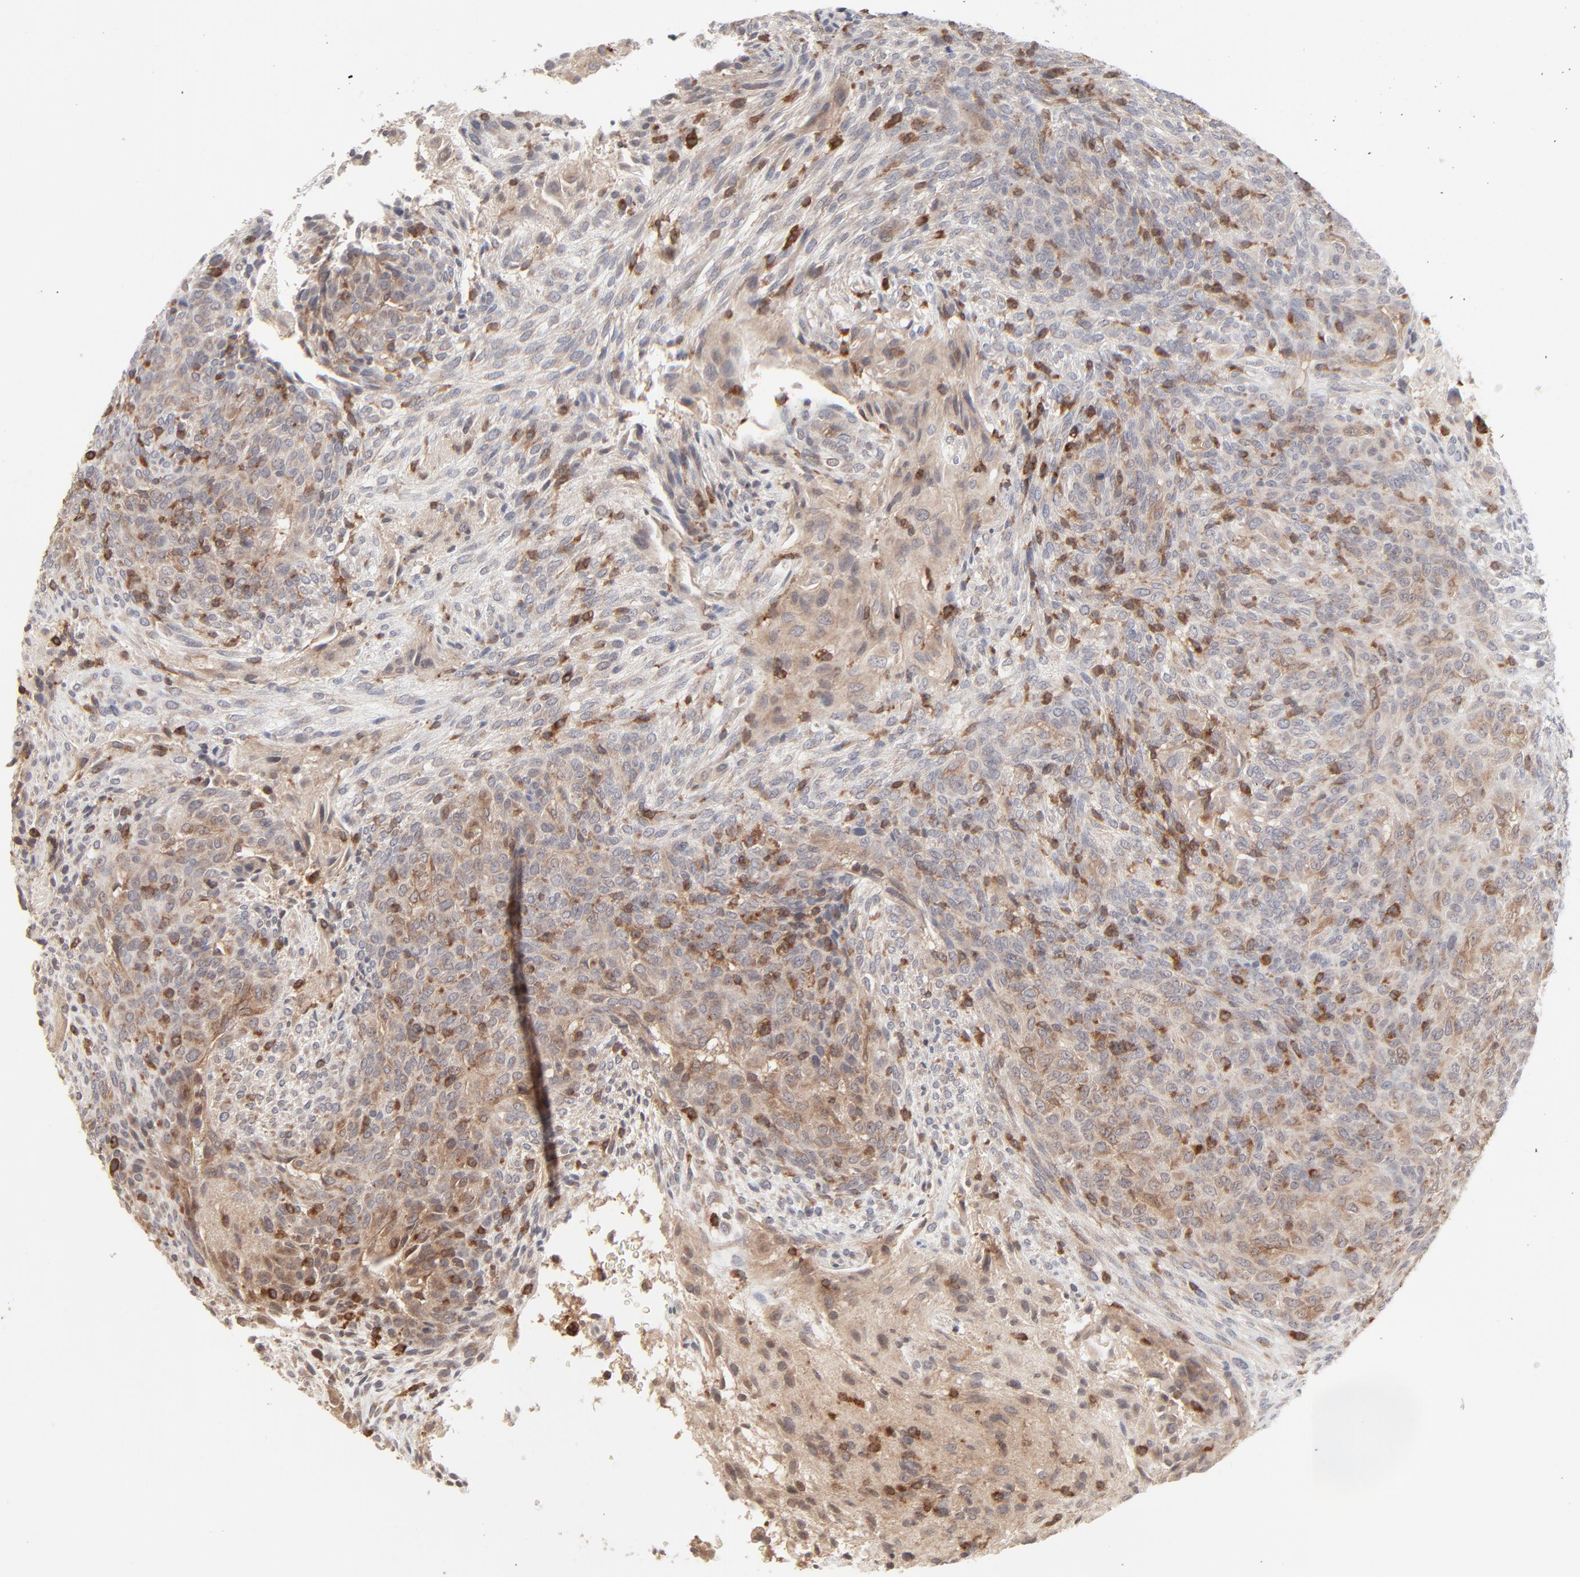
{"staining": {"intensity": "moderate", "quantity": ">75%", "location": "cytoplasmic/membranous"}, "tissue": "glioma", "cell_type": "Tumor cells", "image_type": "cancer", "snomed": [{"axis": "morphology", "description": "Glioma, malignant, High grade"}, {"axis": "topography", "description": "Cerebral cortex"}], "caption": "Human glioma stained for a protein (brown) demonstrates moderate cytoplasmic/membranous positive positivity in about >75% of tumor cells.", "gene": "RAB5C", "patient": {"sex": "female", "age": 55}}